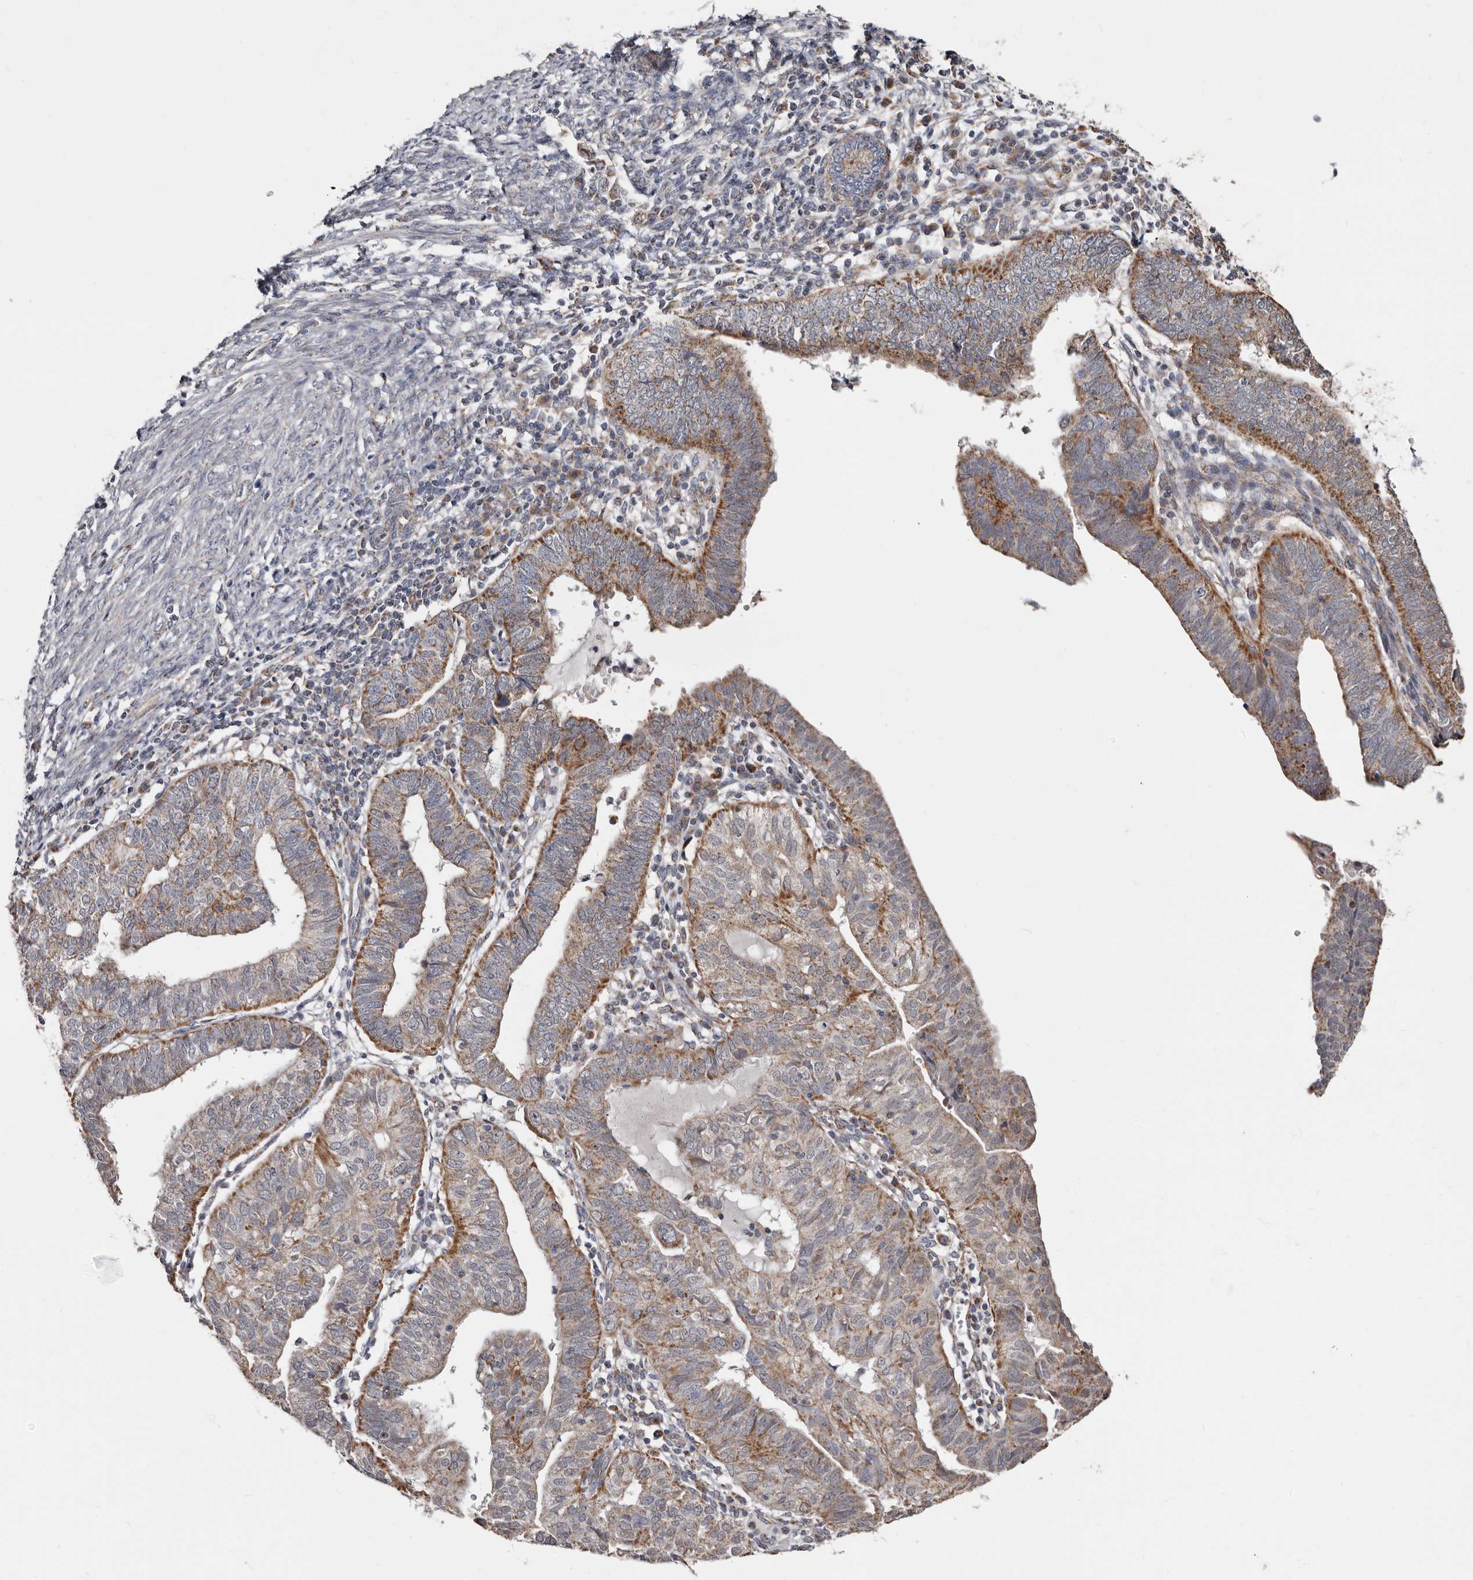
{"staining": {"intensity": "moderate", "quantity": ">75%", "location": "cytoplasmic/membranous"}, "tissue": "endometrial cancer", "cell_type": "Tumor cells", "image_type": "cancer", "snomed": [{"axis": "morphology", "description": "Adenocarcinoma, NOS"}, {"axis": "topography", "description": "Uterus"}], "caption": "IHC image of human endometrial cancer (adenocarcinoma) stained for a protein (brown), which exhibits medium levels of moderate cytoplasmic/membranous positivity in about >75% of tumor cells.", "gene": "MRPL18", "patient": {"sex": "female", "age": 77}}